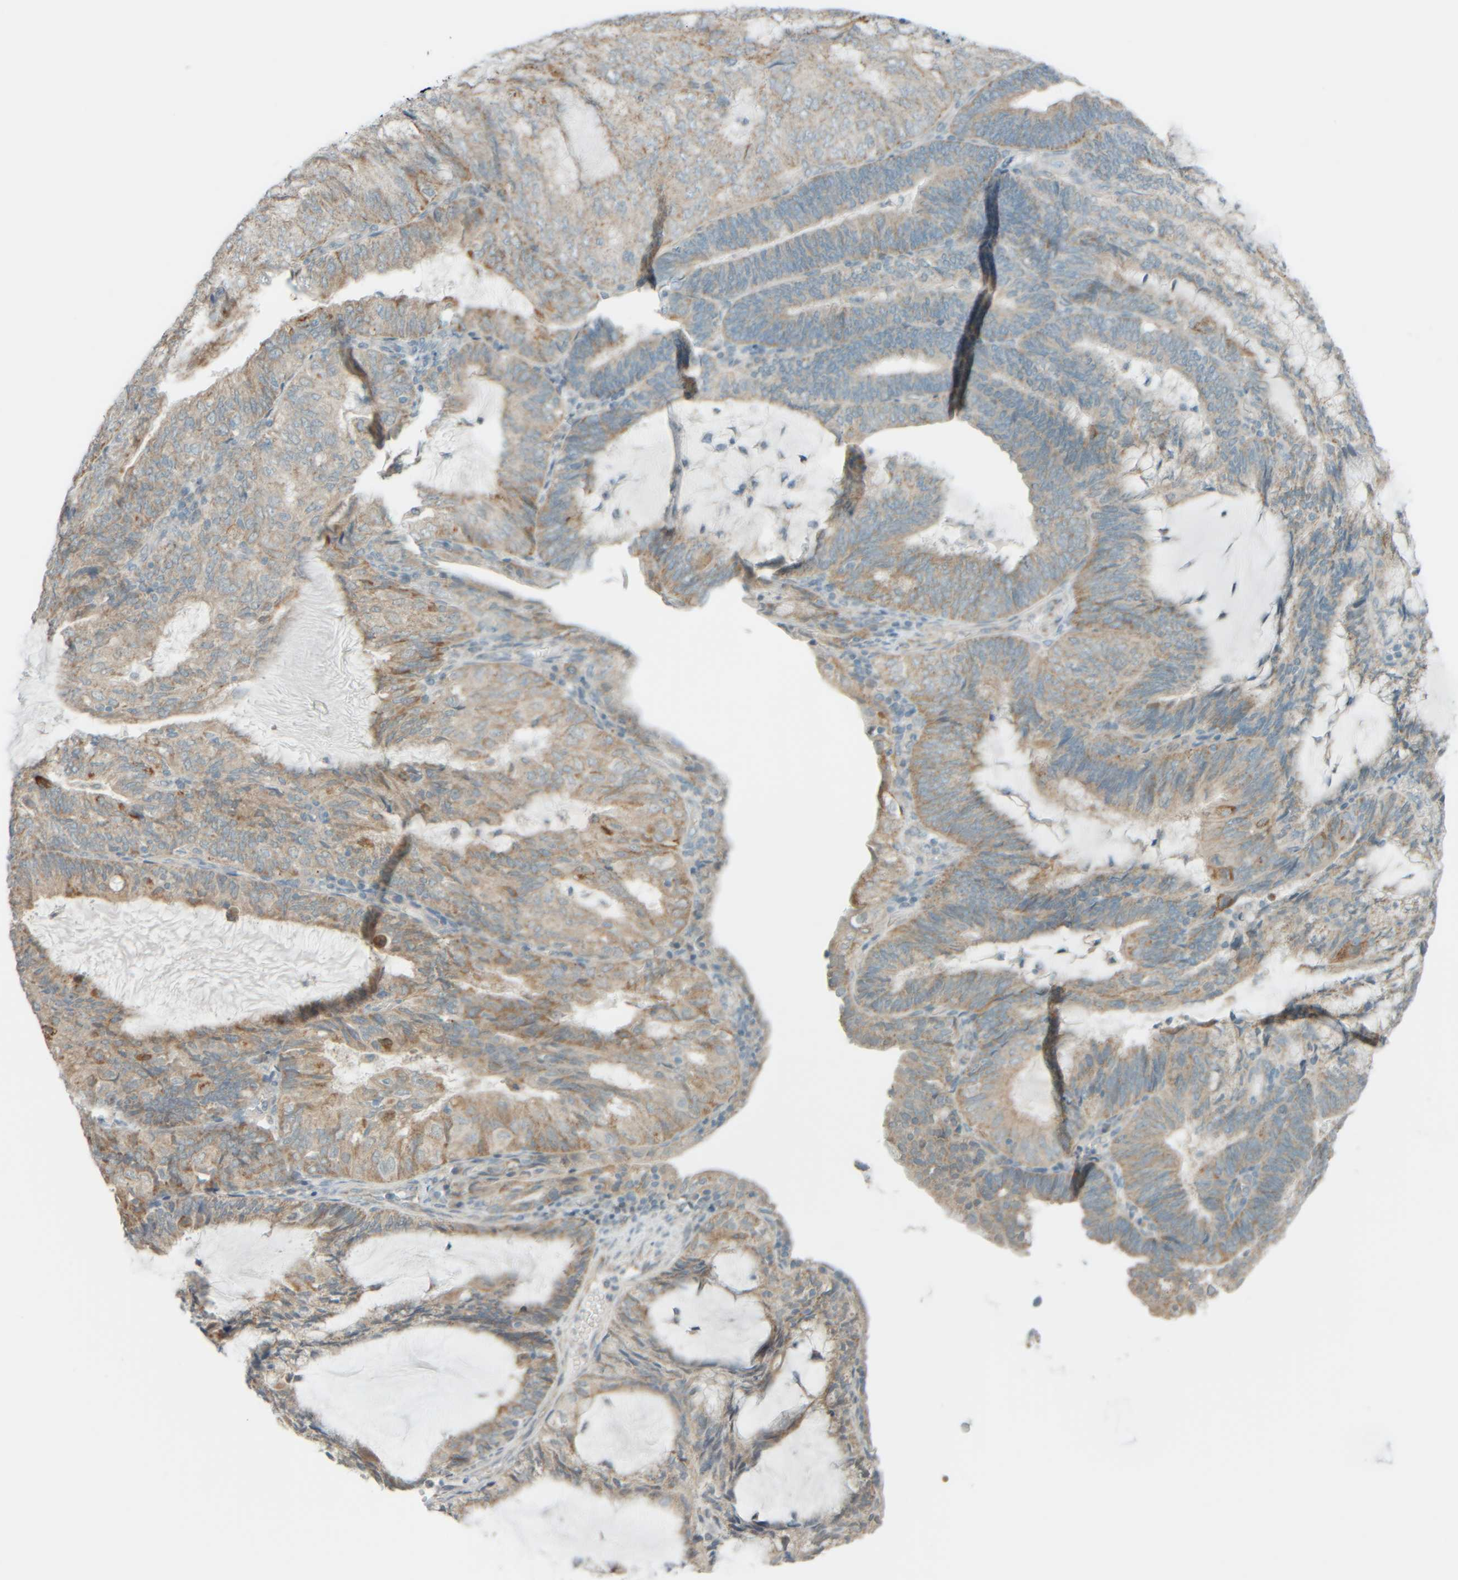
{"staining": {"intensity": "weak", "quantity": "25%-75%", "location": "cytoplasmic/membranous"}, "tissue": "endometrial cancer", "cell_type": "Tumor cells", "image_type": "cancer", "snomed": [{"axis": "morphology", "description": "Adenocarcinoma, NOS"}, {"axis": "topography", "description": "Endometrium"}], "caption": "This photomicrograph demonstrates IHC staining of human endometrial adenocarcinoma, with low weak cytoplasmic/membranous expression in about 25%-75% of tumor cells.", "gene": "PTGES3L-AARSD1", "patient": {"sex": "female", "age": 81}}